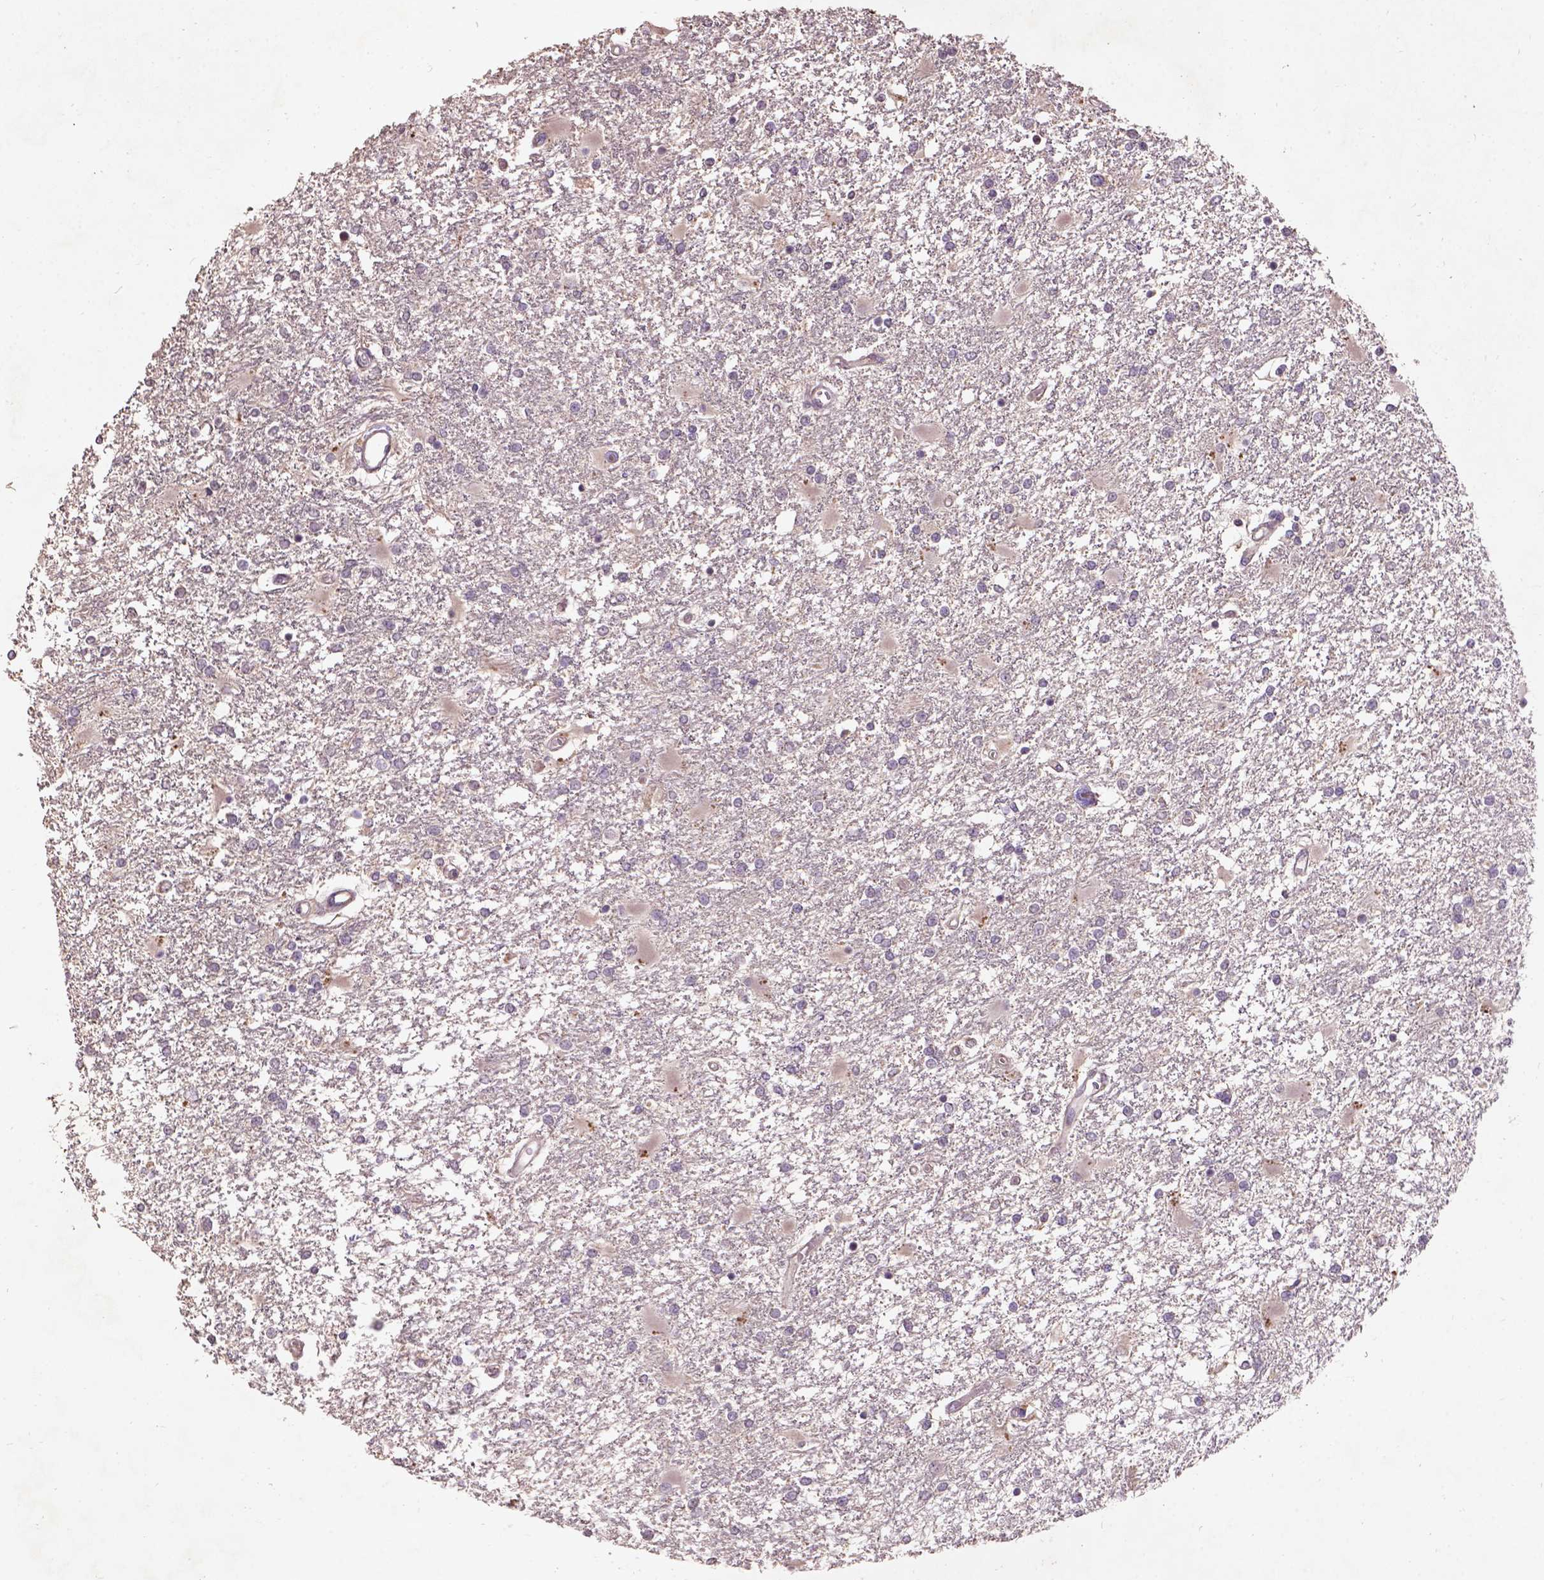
{"staining": {"intensity": "negative", "quantity": "none", "location": "none"}, "tissue": "glioma", "cell_type": "Tumor cells", "image_type": "cancer", "snomed": [{"axis": "morphology", "description": "Glioma, malignant, High grade"}, {"axis": "topography", "description": "Cerebral cortex"}], "caption": "Immunohistochemistry (IHC) micrograph of malignant glioma (high-grade) stained for a protein (brown), which displays no expression in tumor cells. (DAB (3,3'-diaminobenzidine) immunohistochemistry (IHC) visualized using brightfield microscopy, high magnification).", "gene": "KBTBD8", "patient": {"sex": "male", "age": 79}}